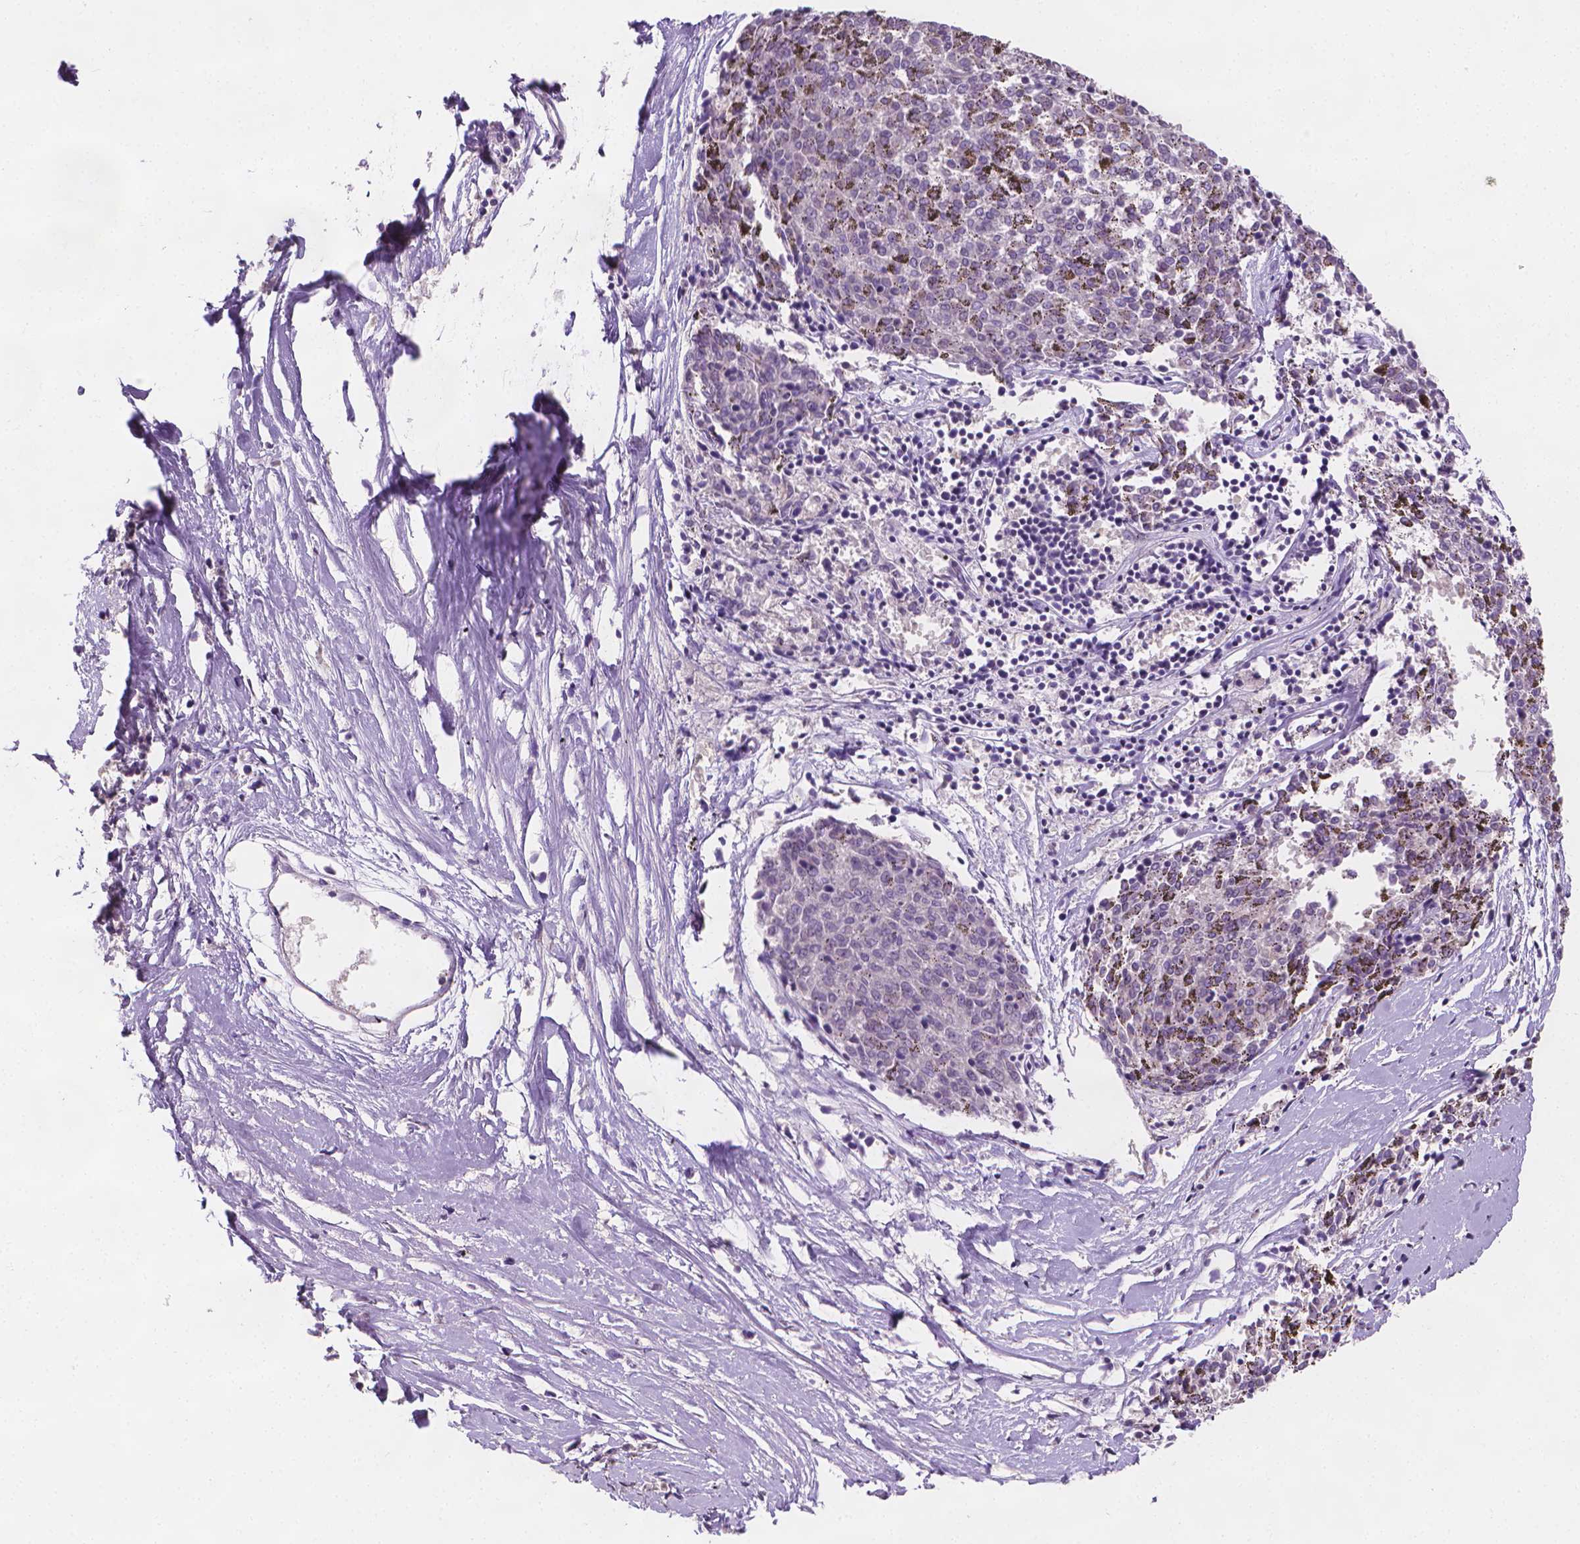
{"staining": {"intensity": "negative", "quantity": "none", "location": "none"}, "tissue": "melanoma", "cell_type": "Tumor cells", "image_type": "cancer", "snomed": [{"axis": "morphology", "description": "Malignant melanoma, NOS"}, {"axis": "topography", "description": "Skin"}], "caption": "High power microscopy micrograph of an immunohistochemistry (IHC) histopathology image of melanoma, revealing no significant positivity in tumor cells.", "gene": "FASN", "patient": {"sex": "female", "age": 72}}